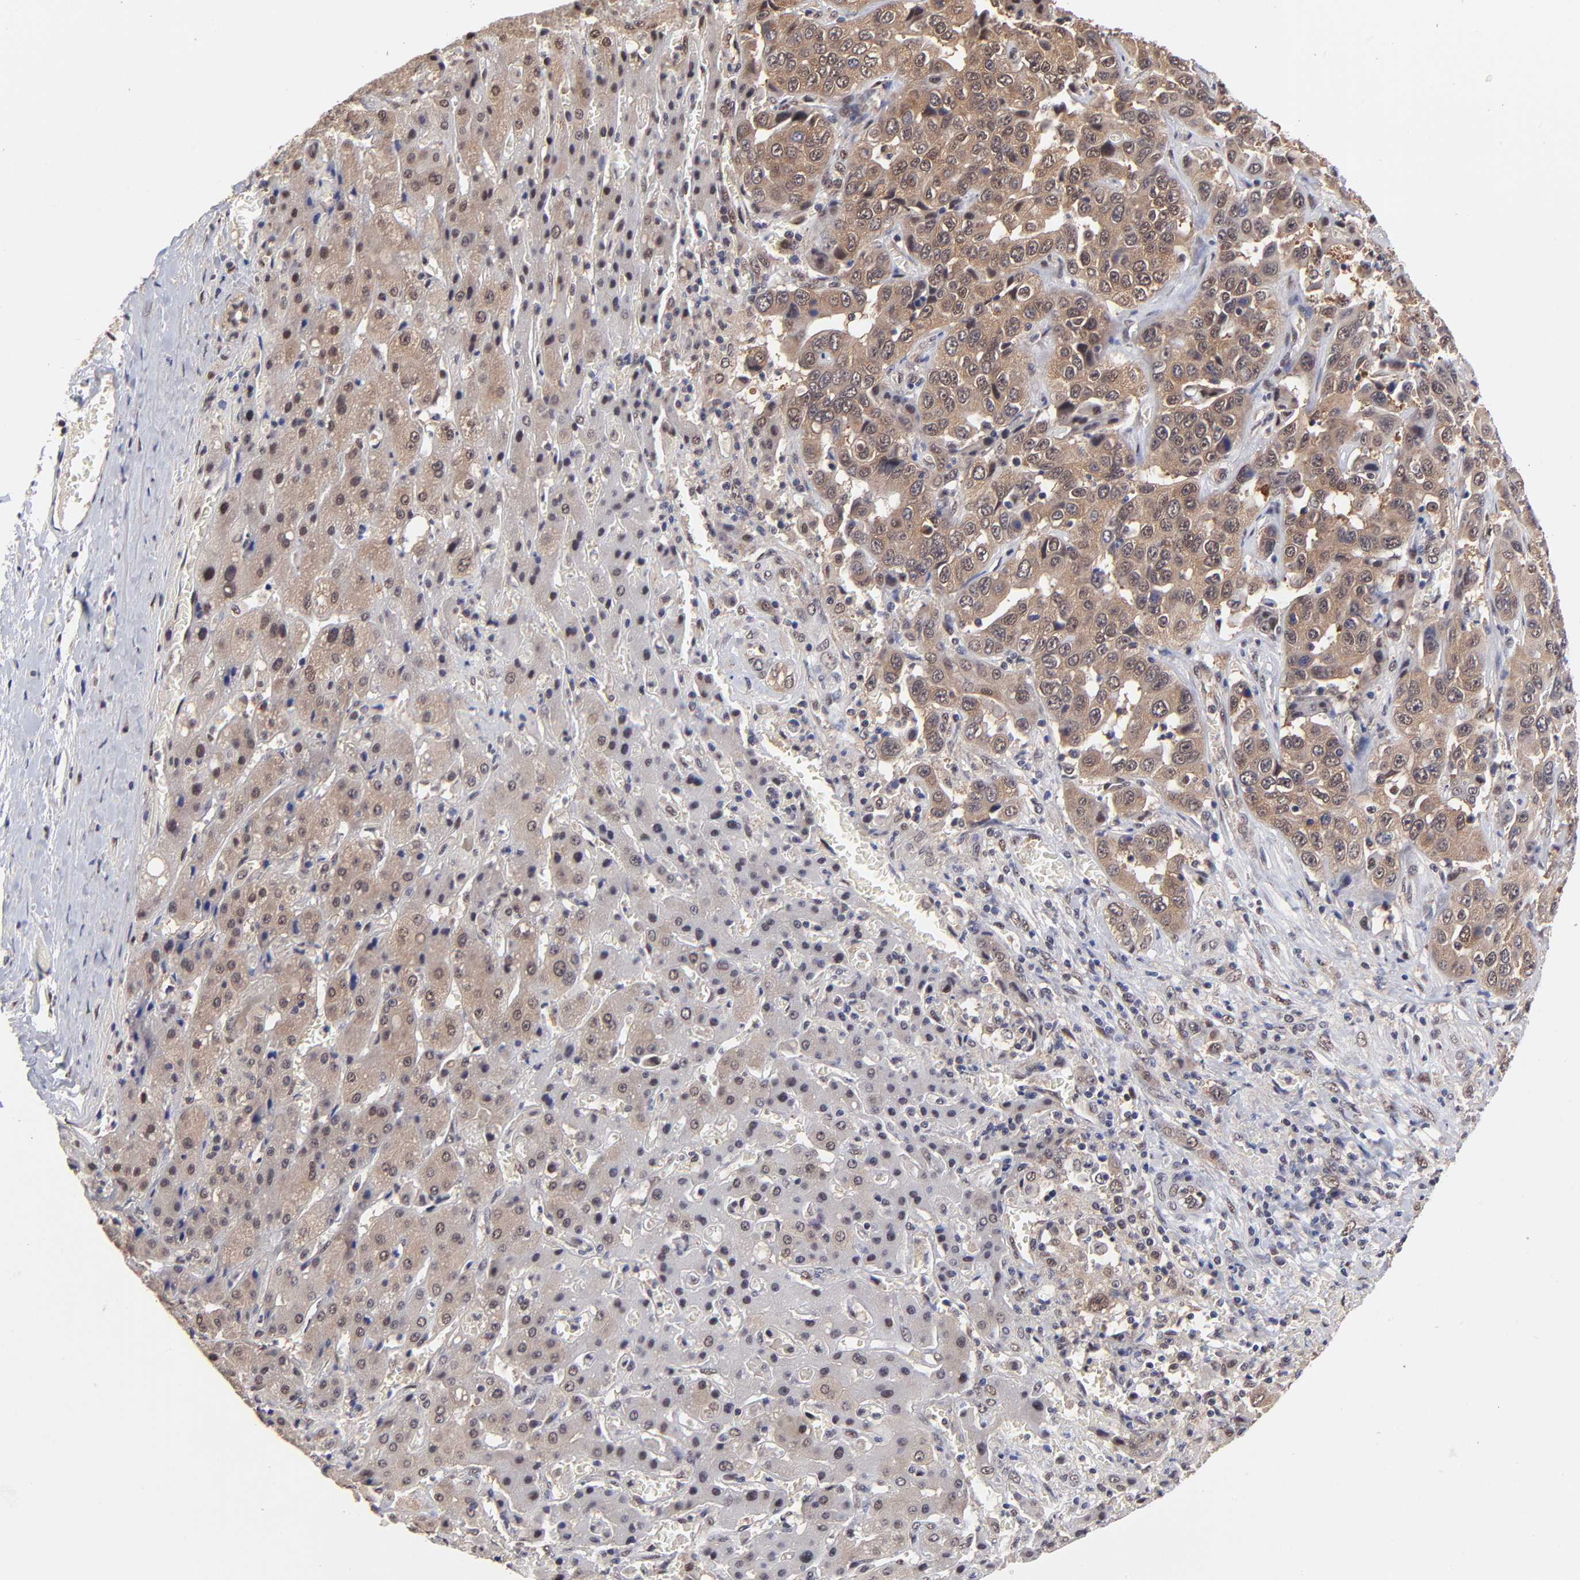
{"staining": {"intensity": "moderate", "quantity": "25%-75%", "location": "cytoplasmic/membranous"}, "tissue": "liver cancer", "cell_type": "Tumor cells", "image_type": "cancer", "snomed": [{"axis": "morphology", "description": "Cholangiocarcinoma"}, {"axis": "topography", "description": "Liver"}], "caption": "An image of liver cholangiocarcinoma stained for a protein reveals moderate cytoplasmic/membranous brown staining in tumor cells.", "gene": "PSMC4", "patient": {"sex": "female", "age": 52}}